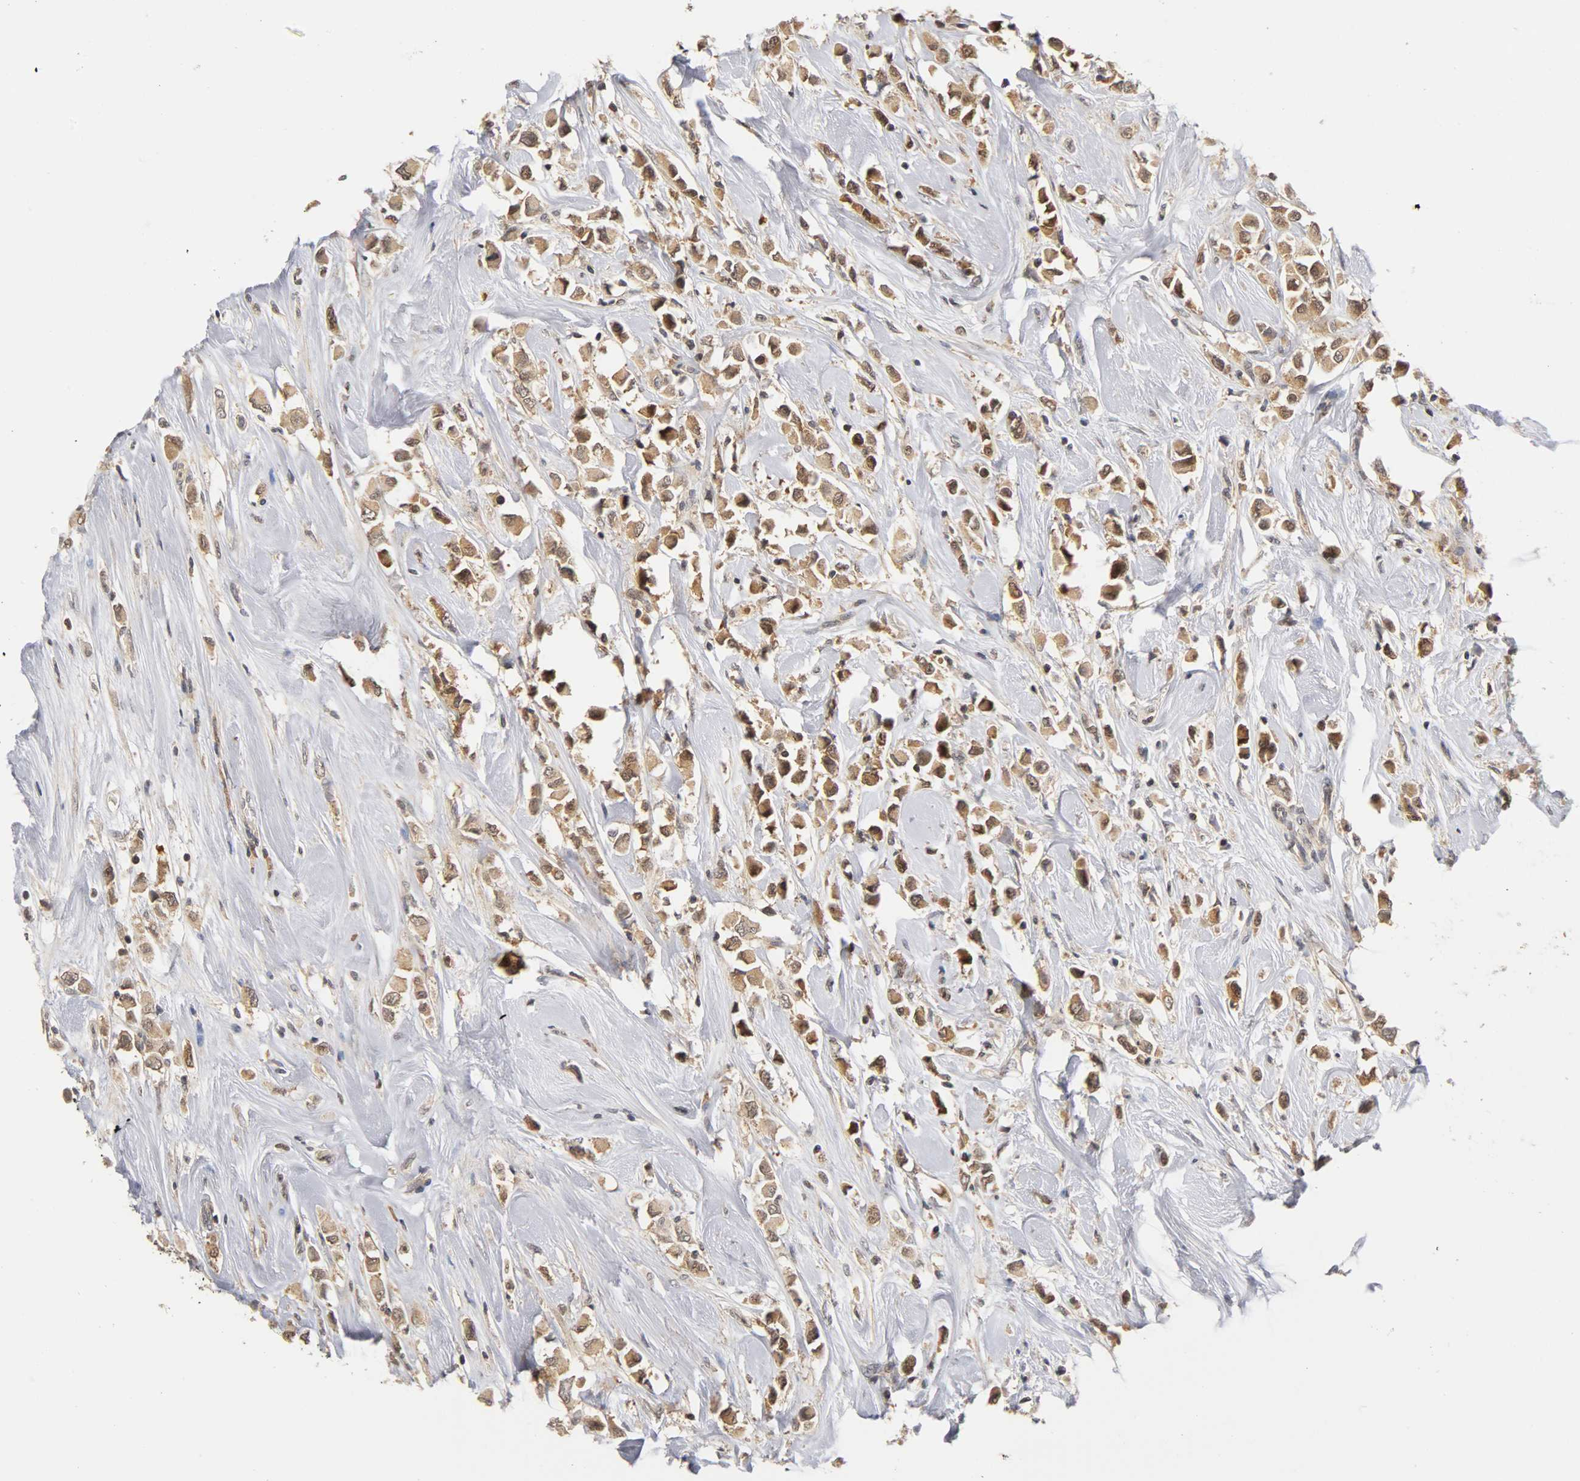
{"staining": {"intensity": "moderate", "quantity": ">75%", "location": "cytoplasmic/membranous,nuclear"}, "tissue": "breast cancer", "cell_type": "Tumor cells", "image_type": "cancer", "snomed": [{"axis": "morphology", "description": "Duct carcinoma"}, {"axis": "topography", "description": "Breast"}], "caption": "Breast cancer stained with a brown dye exhibits moderate cytoplasmic/membranous and nuclear positive positivity in approximately >75% of tumor cells.", "gene": "UBE2M", "patient": {"sex": "female", "age": 61}}